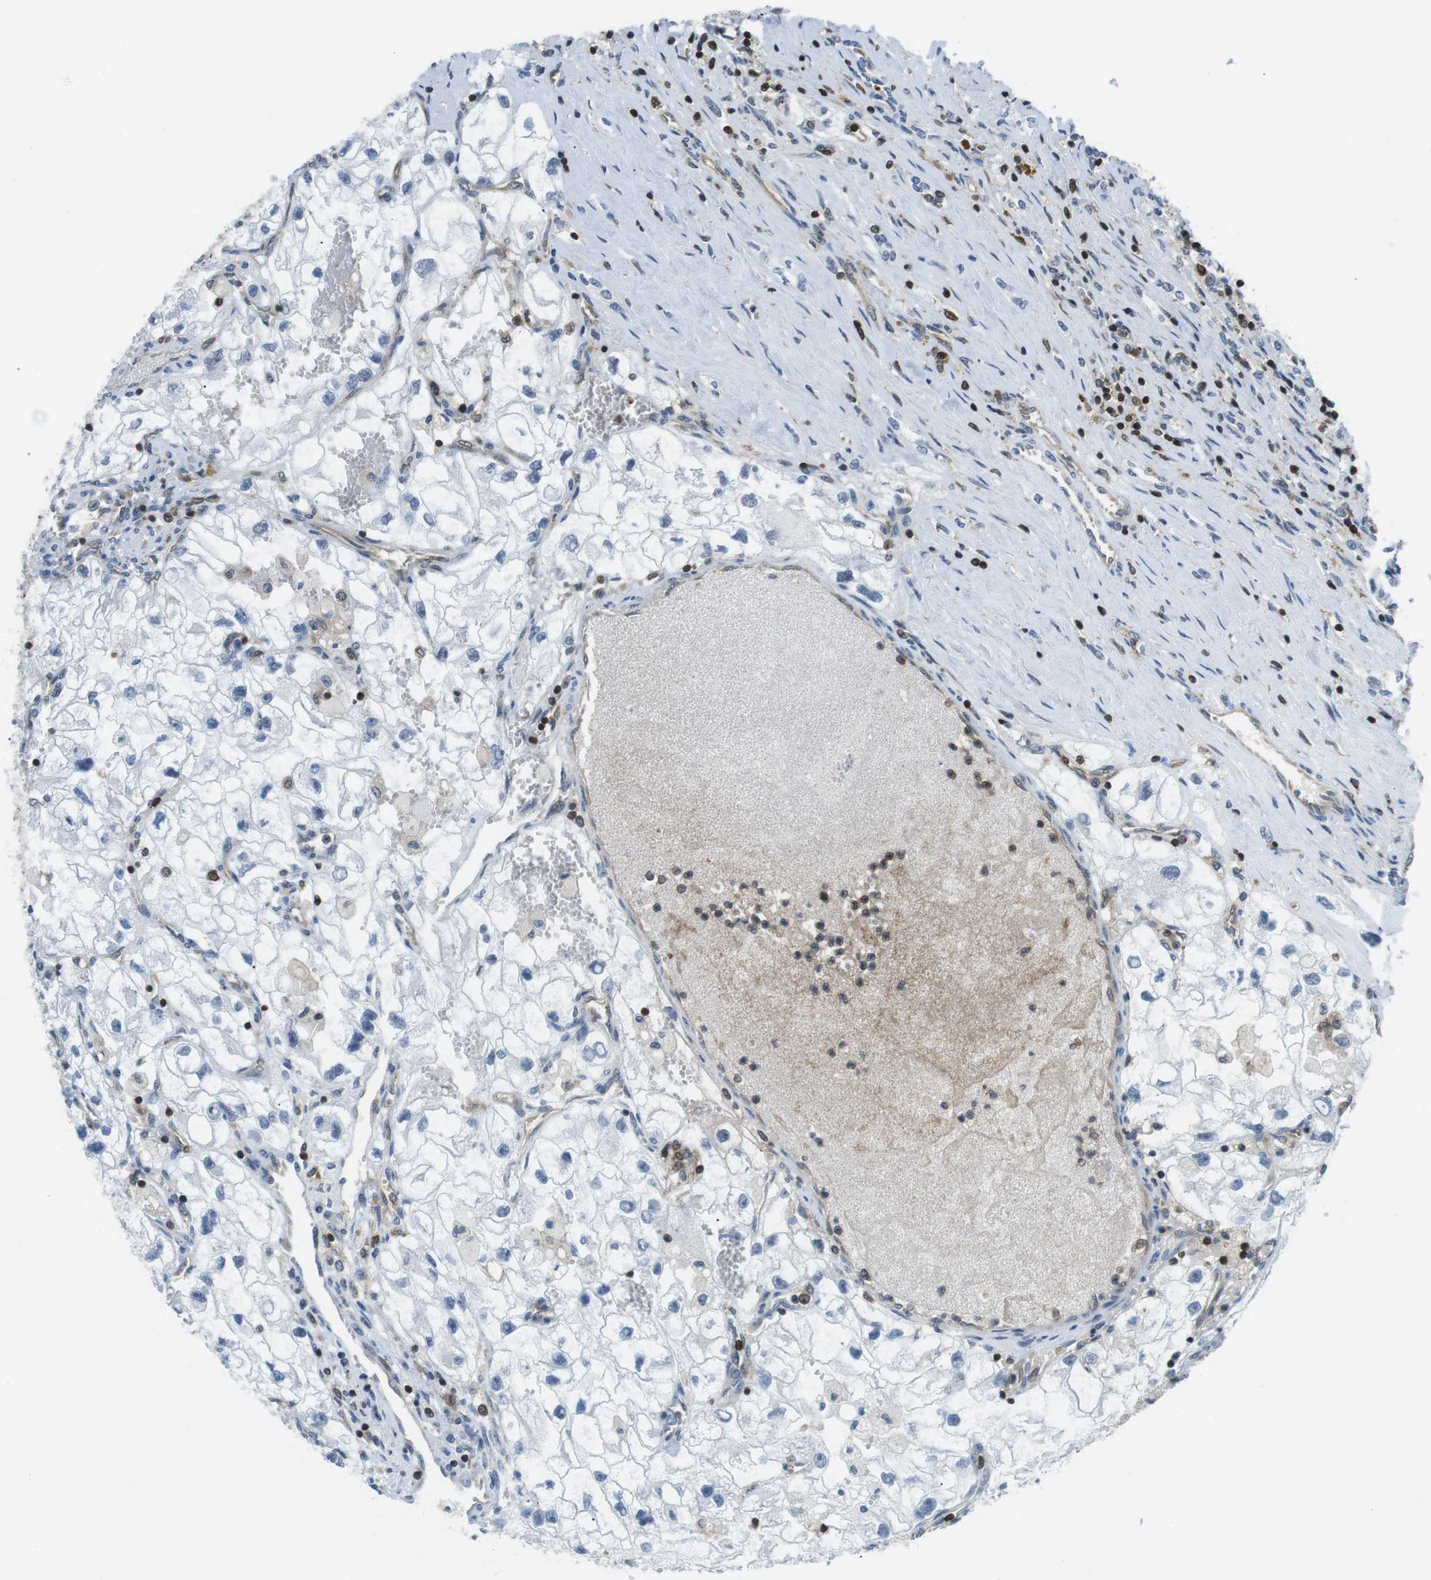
{"staining": {"intensity": "negative", "quantity": "none", "location": "none"}, "tissue": "renal cancer", "cell_type": "Tumor cells", "image_type": "cancer", "snomed": [{"axis": "morphology", "description": "Adenocarcinoma, NOS"}, {"axis": "topography", "description": "Kidney"}], "caption": "Histopathology image shows no significant protein staining in tumor cells of renal adenocarcinoma.", "gene": "STK10", "patient": {"sex": "female", "age": 70}}